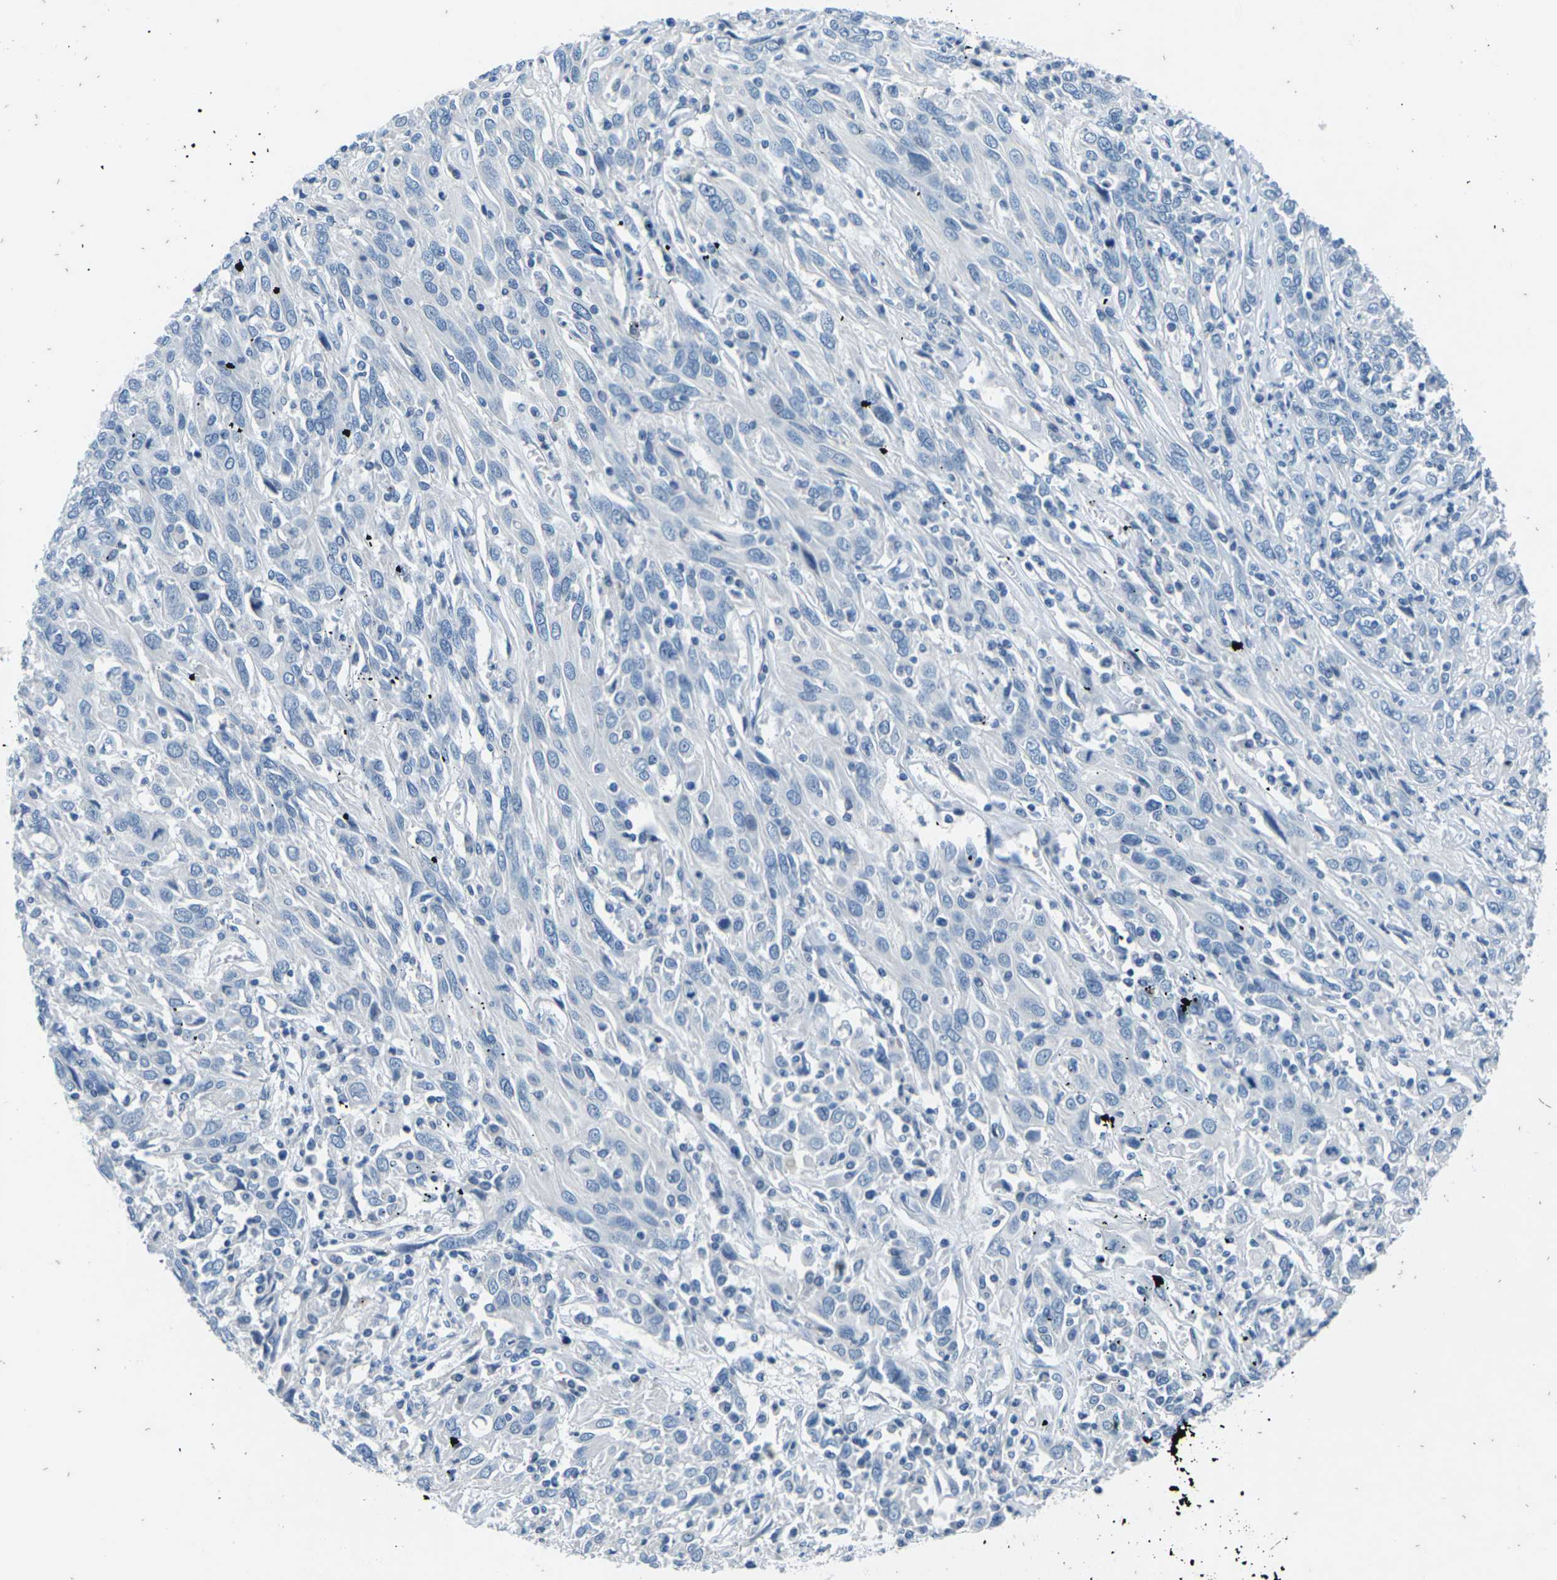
{"staining": {"intensity": "negative", "quantity": "none", "location": "none"}, "tissue": "cervical cancer", "cell_type": "Tumor cells", "image_type": "cancer", "snomed": [{"axis": "morphology", "description": "Squamous cell carcinoma, NOS"}, {"axis": "topography", "description": "Cervix"}], "caption": "Immunohistochemistry (IHC) histopathology image of neoplastic tissue: cervical cancer stained with DAB demonstrates no significant protein positivity in tumor cells.", "gene": "UMOD", "patient": {"sex": "female", "age": 46}}